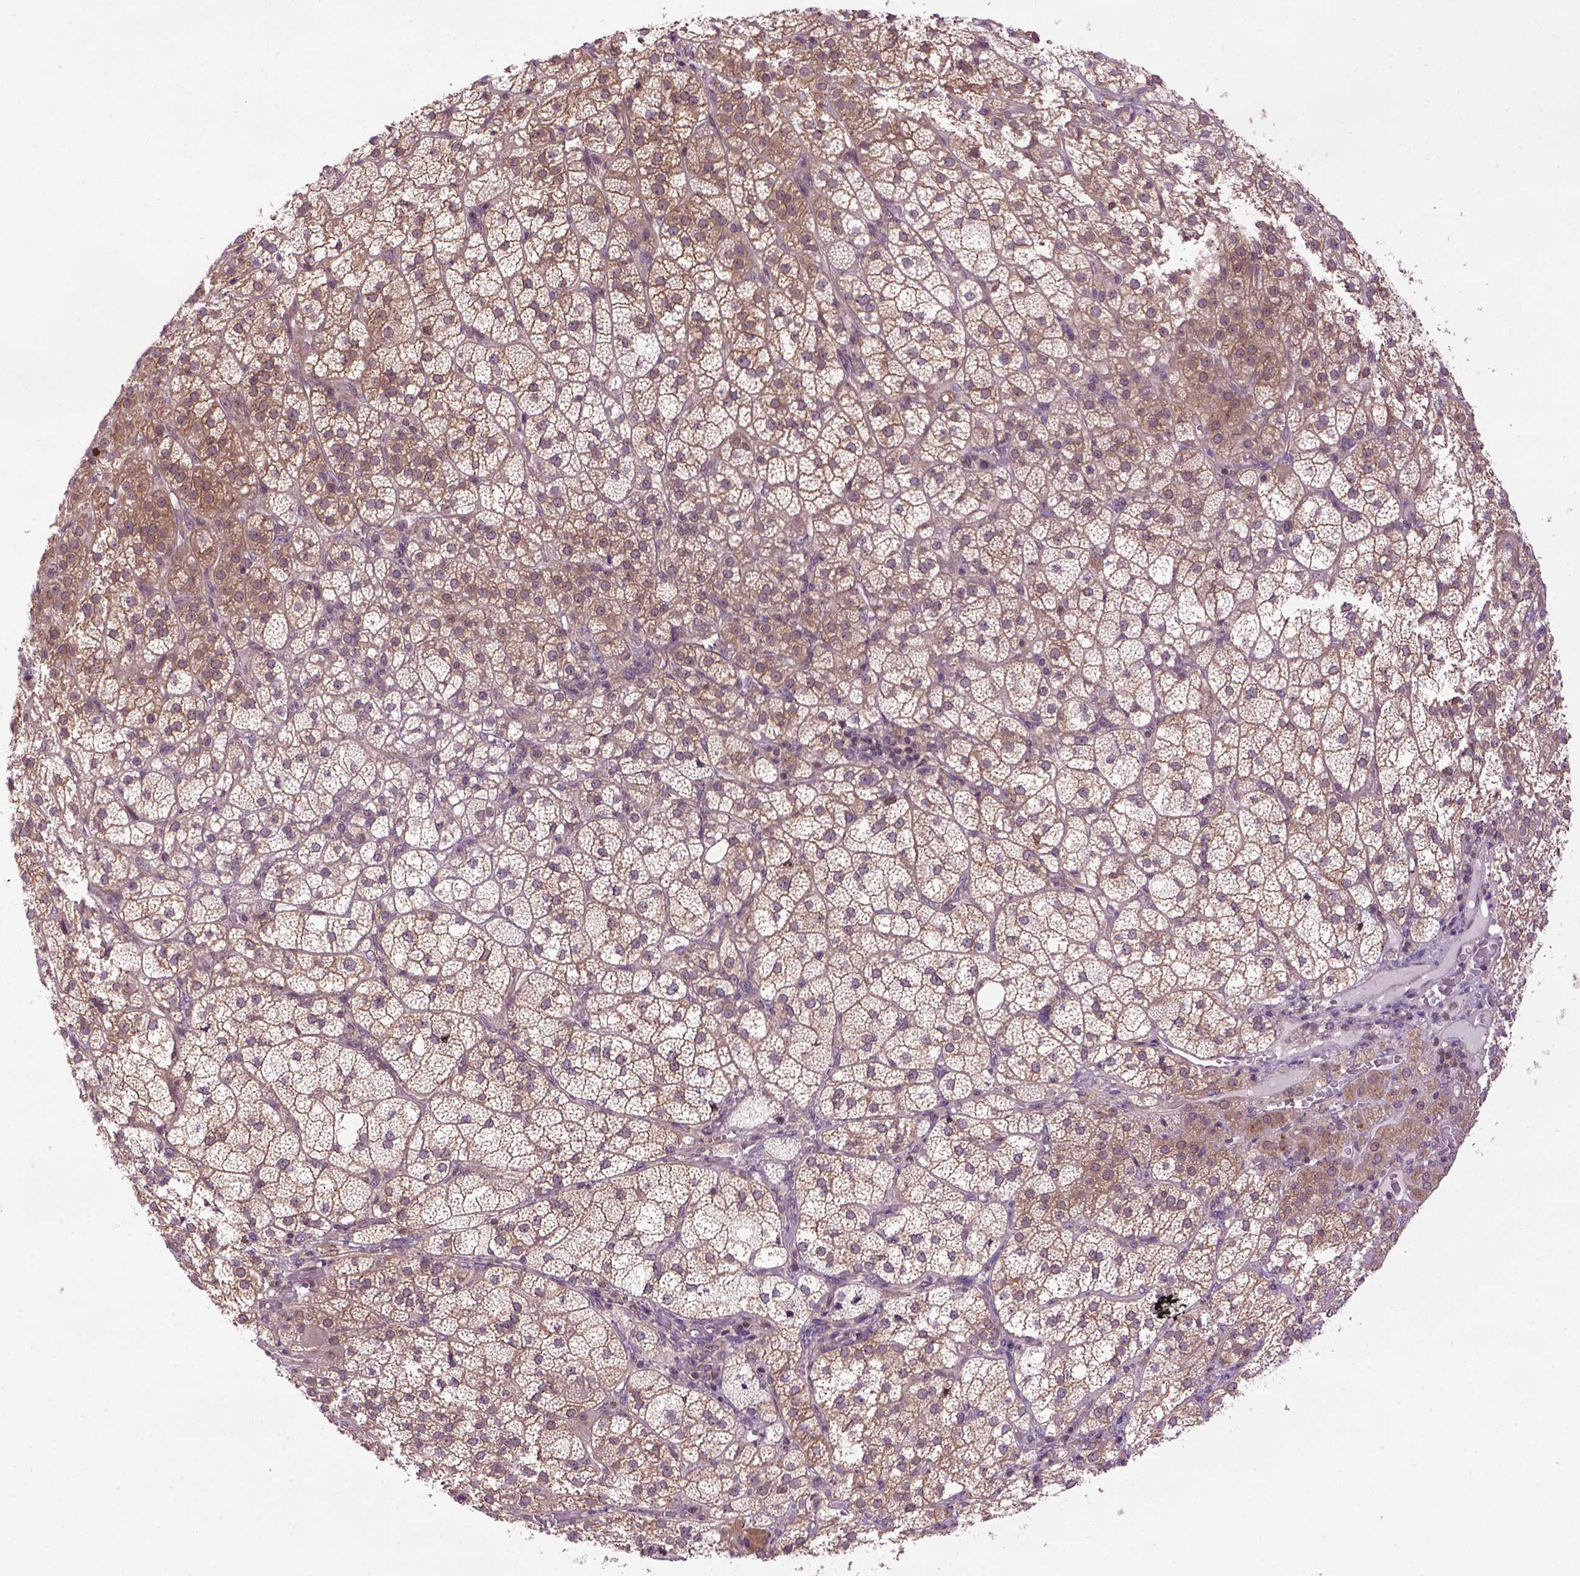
{"staining": {"intensity": "moderate", "quantity": ">75%", "location": "cytoplasmic/membranous,nuclear"}, "tissue": "adrenal gland", "cell_type": "Glandular cells", "image_type": "normal", "snomed": [{"axis": "morphology", "description": "Normal tissue, NOS"}, {"axis": "topography", "description": "Adrenal gland"}], "caption": "A high-resolution image shows IHC staining of benign adrenal gland, which exhibits moderate cytoplasmic/membranous,nuclear expression in about >75% of glandular cells.", "gene": "WDR48", "patient": {"sex": "female", "age": 60}}